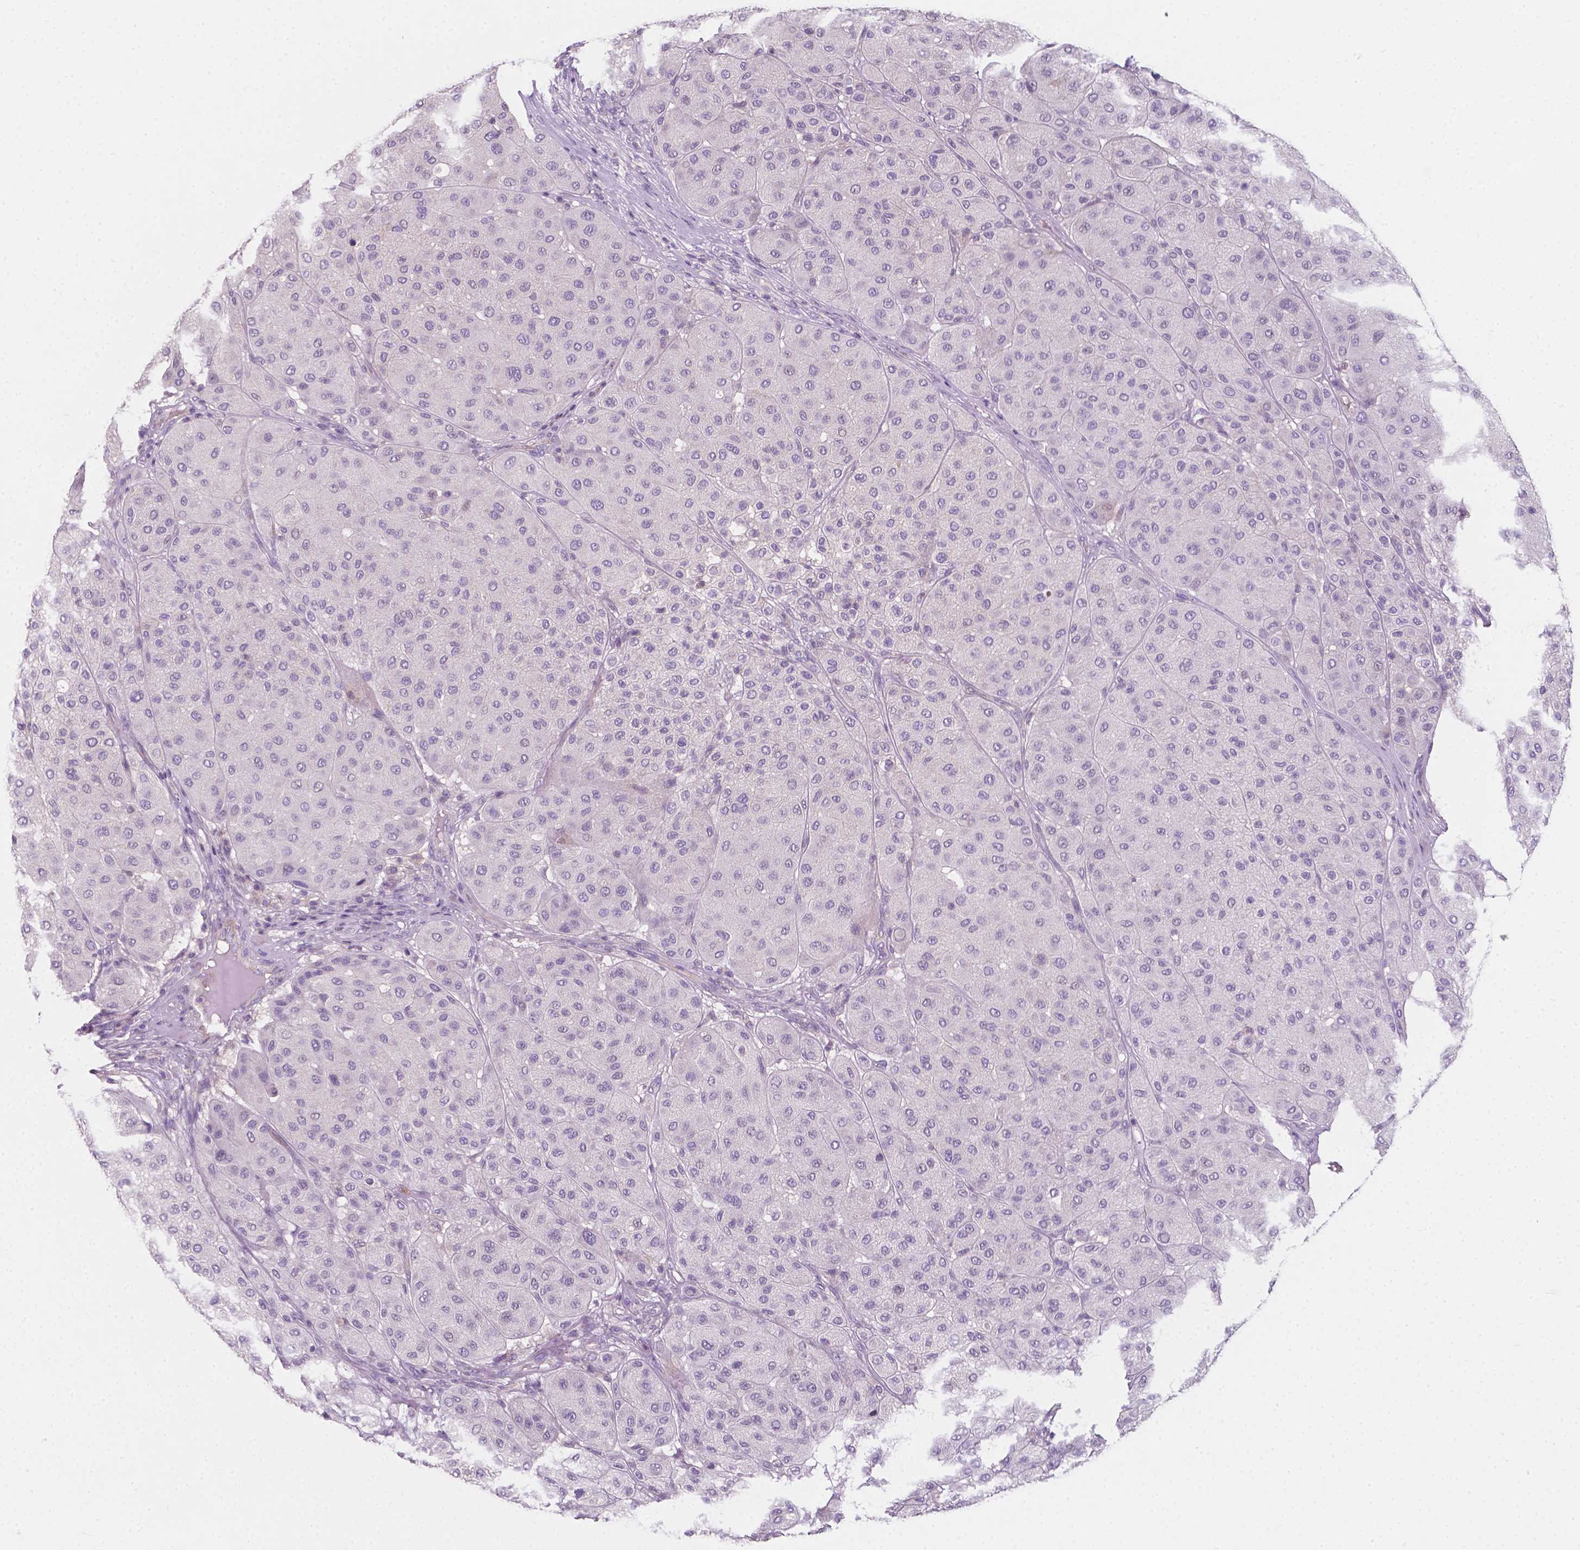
{"staining": {"intensity": "negative", "quantity": "none", "location": "none"}, "tissue": "melanoma", "cell_type": "Tumor cells", "image_type": "cancer", "snomed": [{"axis": "morphology", "description": "Malignant melanoma, Metastatic site"}, {"axis": "topography", "description": "Smooth muscle"}], "caption": "Tumor cells are negative for protein expression in human melanoma.", "gene": "EGFR", "patient": {"sex": "male", "age": 41}}